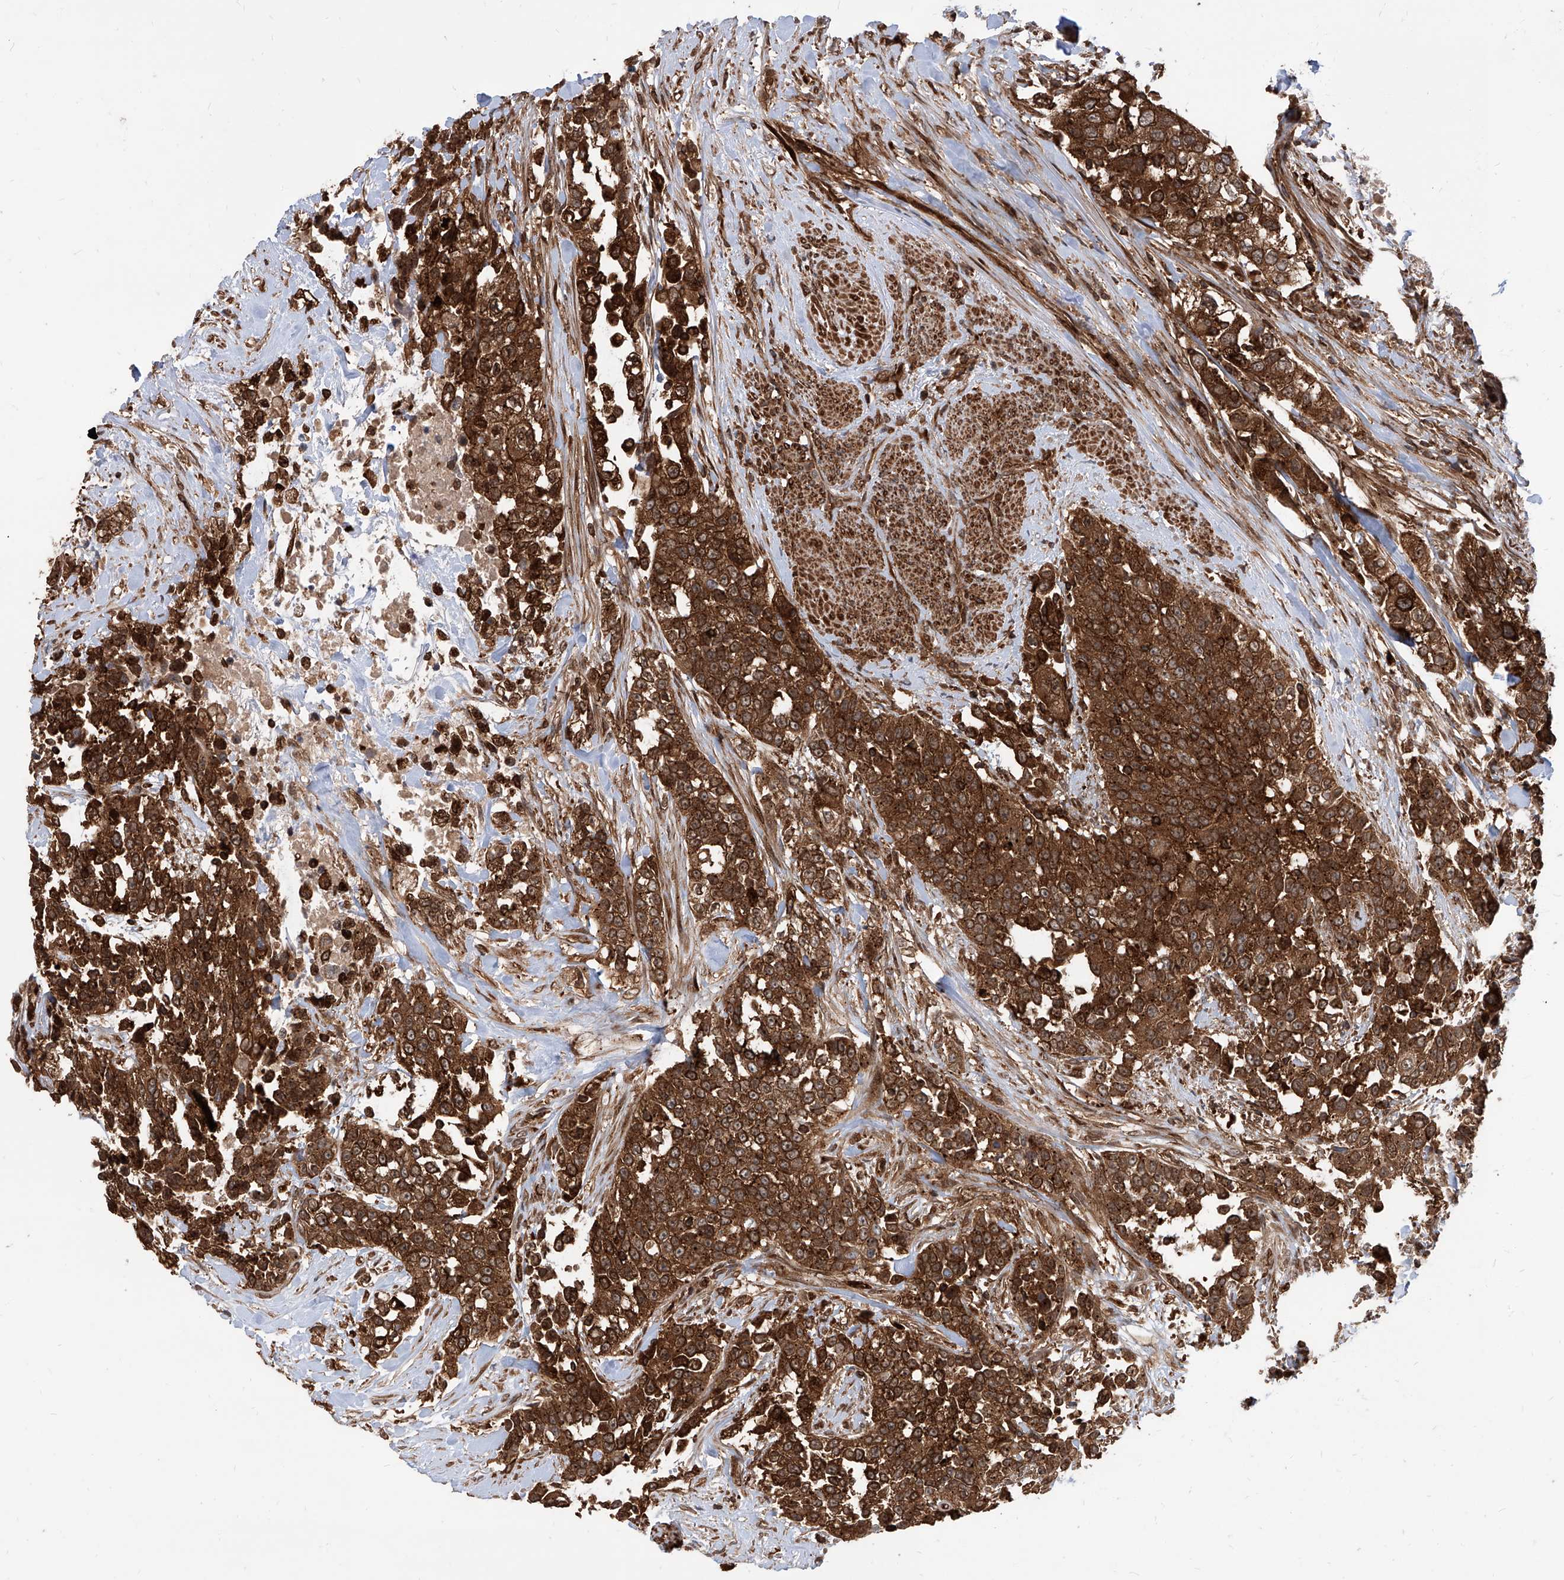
{"staining": {"intensity": "strong", "quantity": ">75%", "location": "cytoplasmic/membranous"}, "tissue": "urothelial cancer", "cell_type": "Tumor cells", "image_type": "cancer", "snomed": [{"axis": "morphology", "description": "Urothelial carcinoma, High grade"}, {"axis": "topography", "description": "Urinary bladder"}], "caption": "DAB (3,3'-diaminobenzidine) immunohistochemical staining of urothelial cancer demonstrates strong cytoplasmic/membranous protein expression in about >75% of tumor cells.", "gene": "MAGED2", "patient": {"sex": "female", "age": 80}}